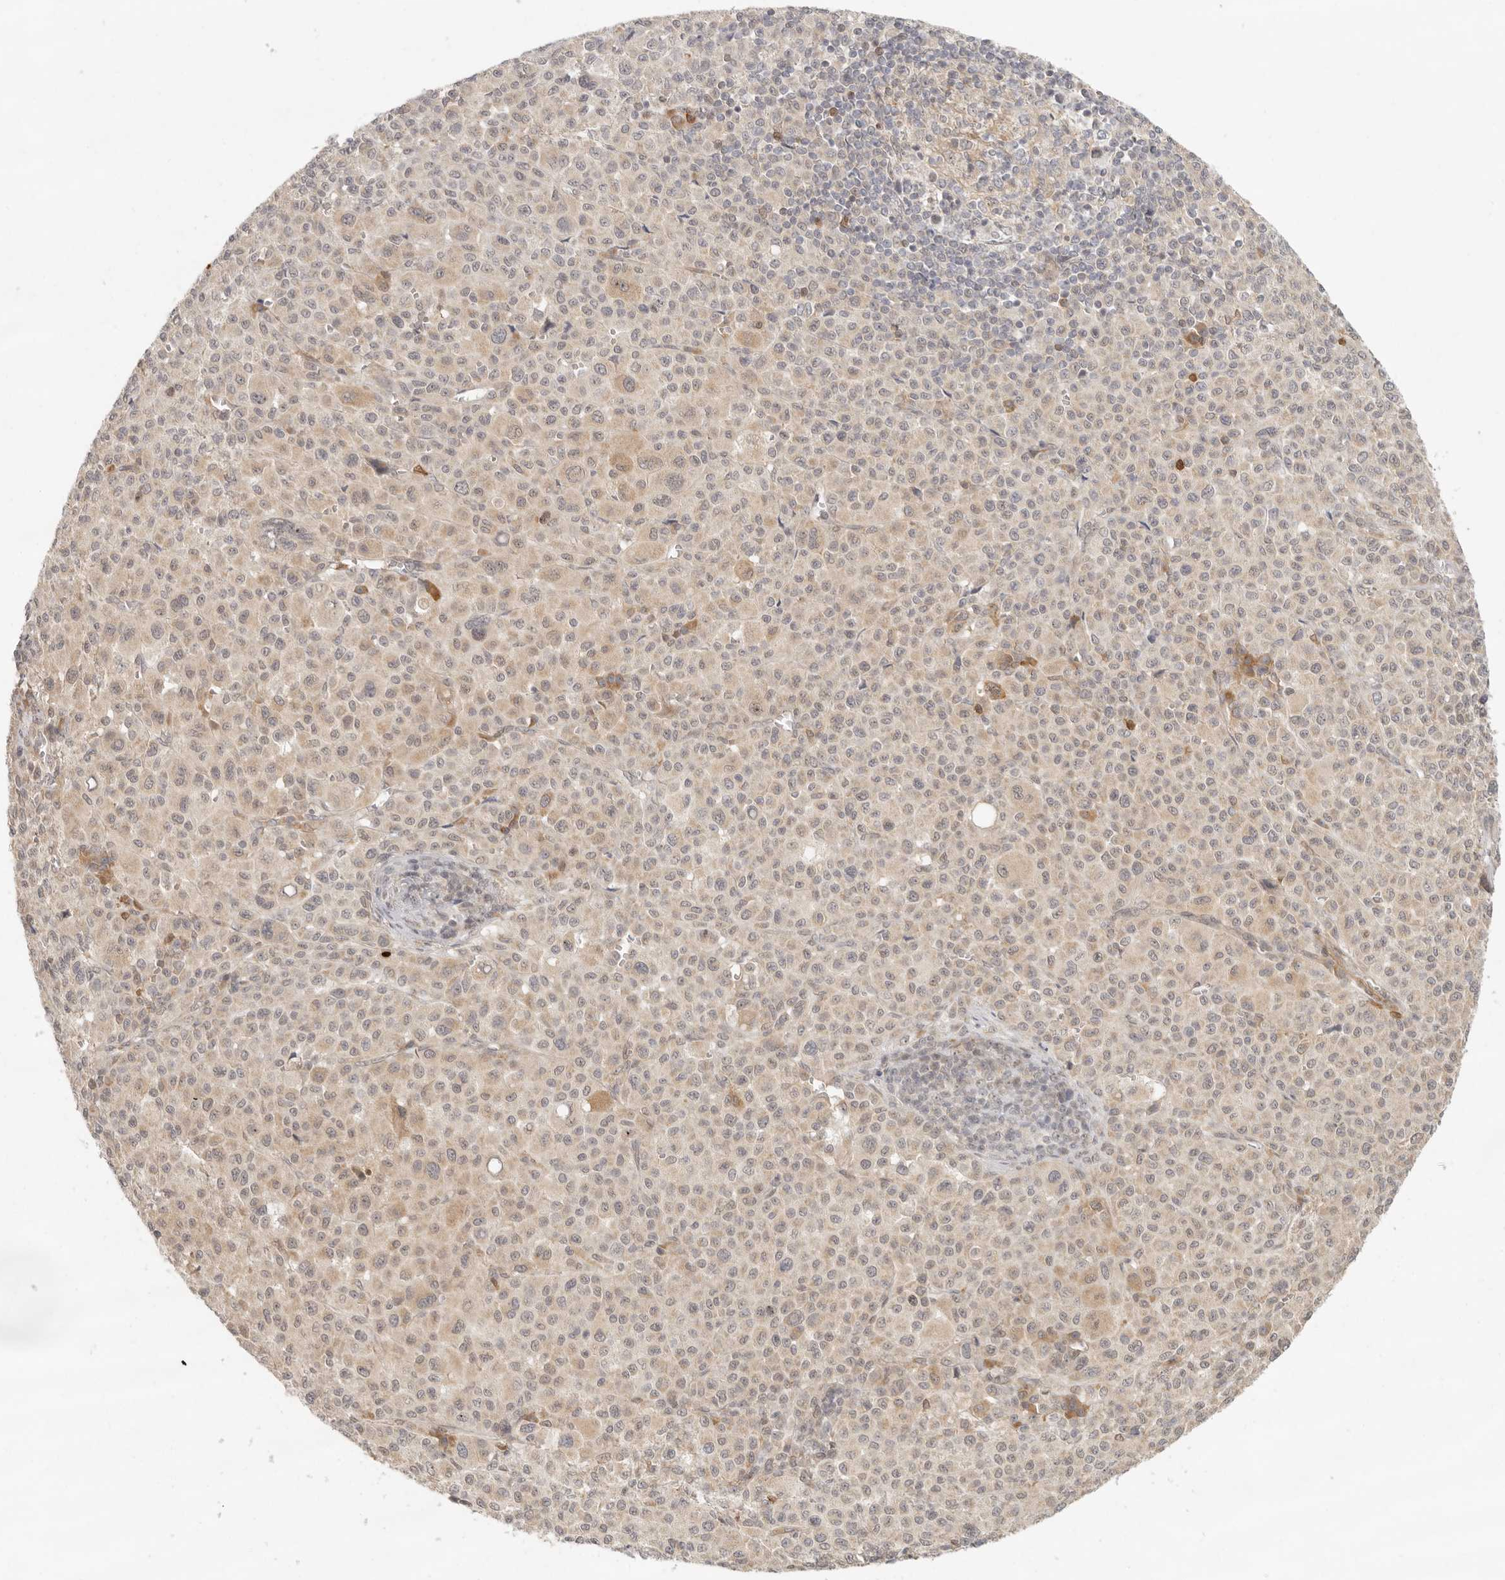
{"staining": {"intensity": "weak", "quantity": "25%-75%", "location": "cytoplasmic/membranous,nuclear"}, "tissue": "melanoma", "cell_type": "Tumor cells", "image_type": "cancer", "snomed": [{"axis": "morphology", "description": "Malignant melanoma, Metastatic site"}, {"axis": "topography", "description": "Skin"}], "caption": "A histopathology image of melanoma stained for a protein displays weak cytoplasmic/membranous and nuclear brown staining in tumor cells.", "gene": "AHDC1", "patient": {"sex": "female", "age": 74}}